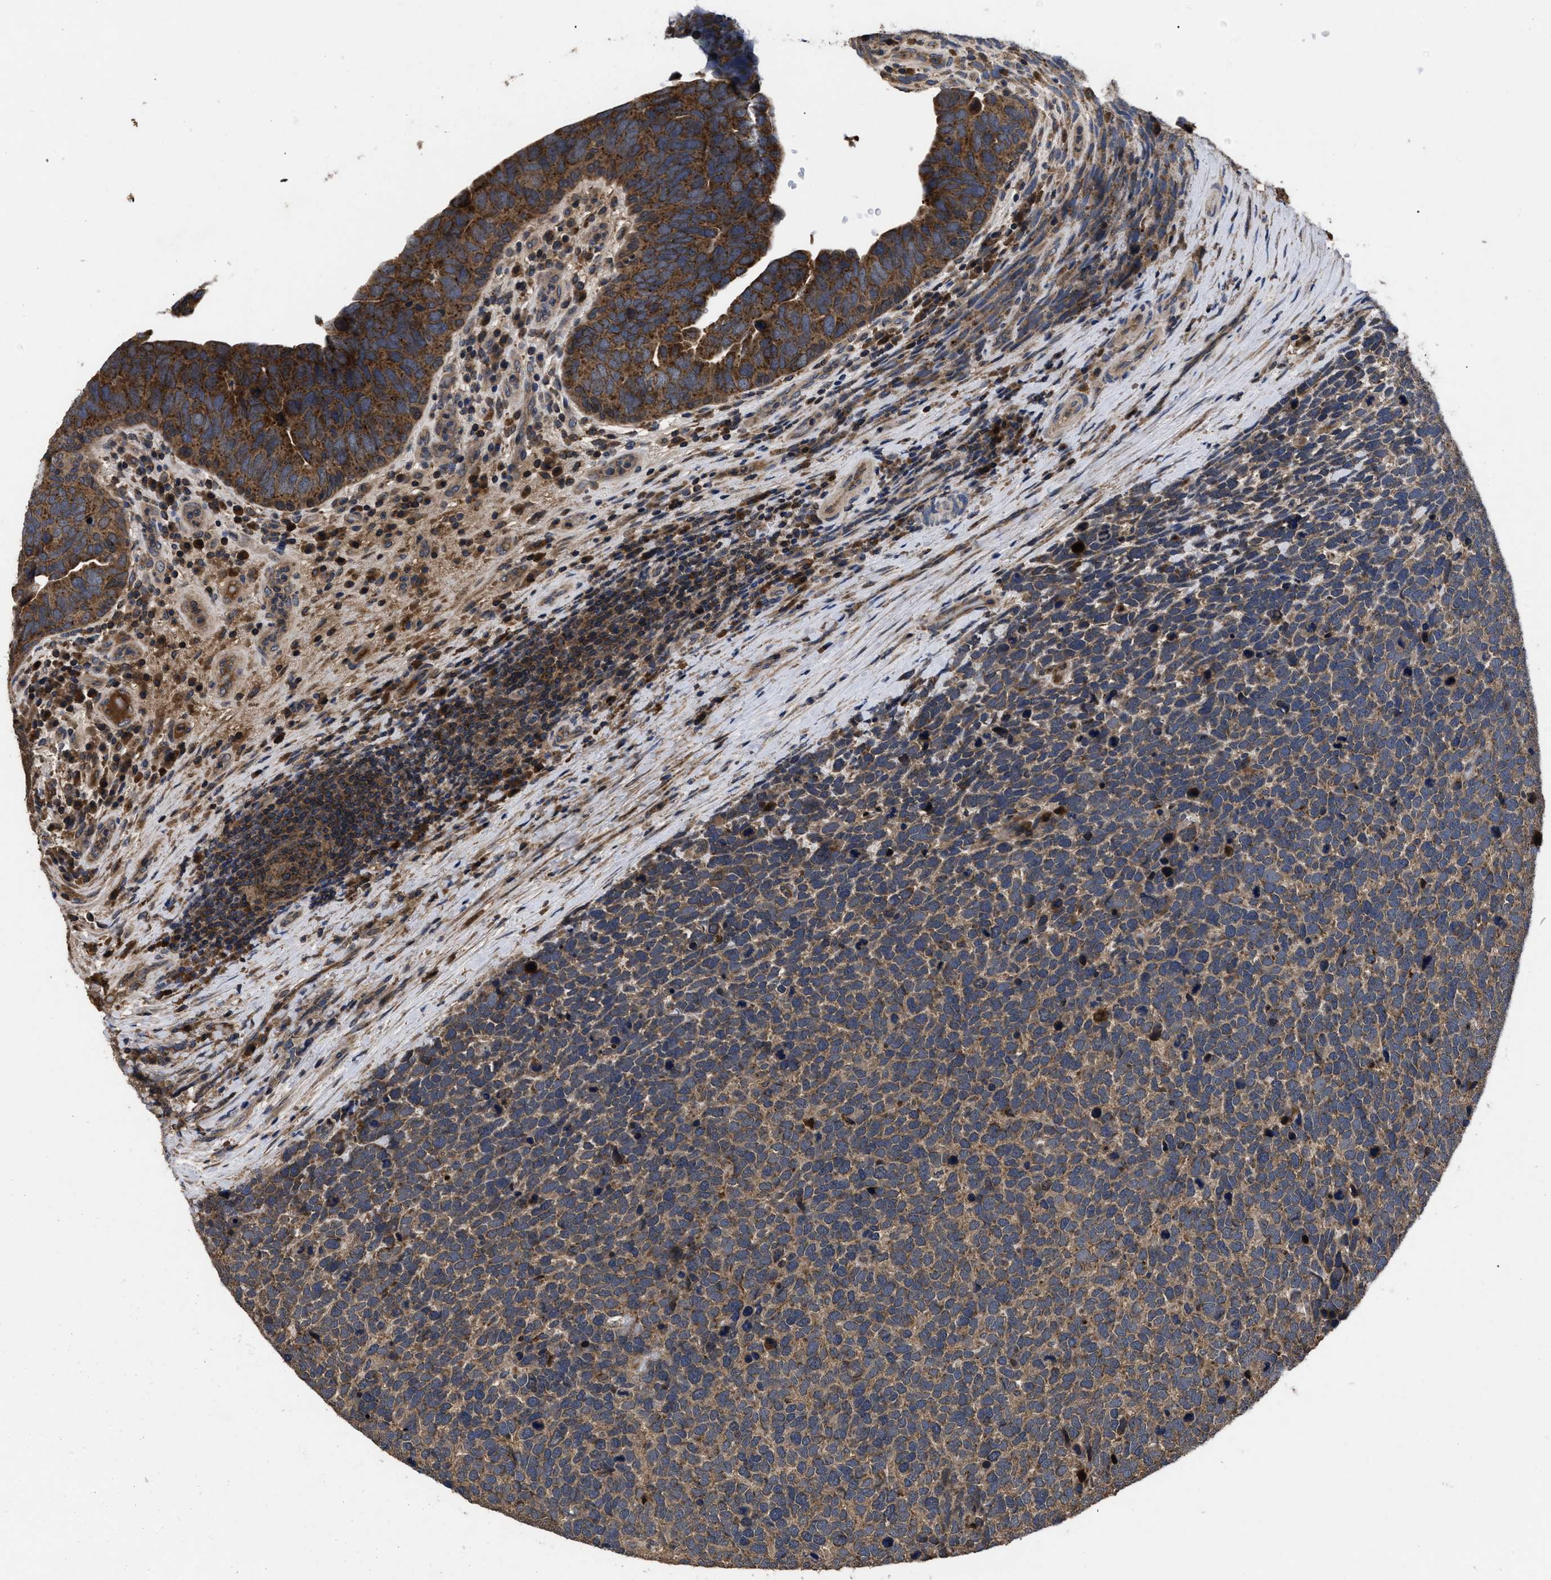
{"staining": {"intensity": "moderate", "quantity": ">75%", "location": "cytoplasmic/membranous"}, "tissue": "urothelial cancer", "cell_type": "Tumor cells", "image_type": "cancer", "snomed": [{"axis": "morphology", "description": "Urothelial carcinoma, High grade"}, {"axis": "topography", "description": "Urinary bladder"}], "caption": "Tumor cells reveal medium levels of moderate cytoplasmic/membranous staining in about >75% of cells in human urothelial carcinoma (high-grade). (DAB (3,3'-diaminobenzidine) IHC with brightfield microscopy, high magnification).", "gene": "LRRC3", "patient": {"sex": "female", "age": 82}}